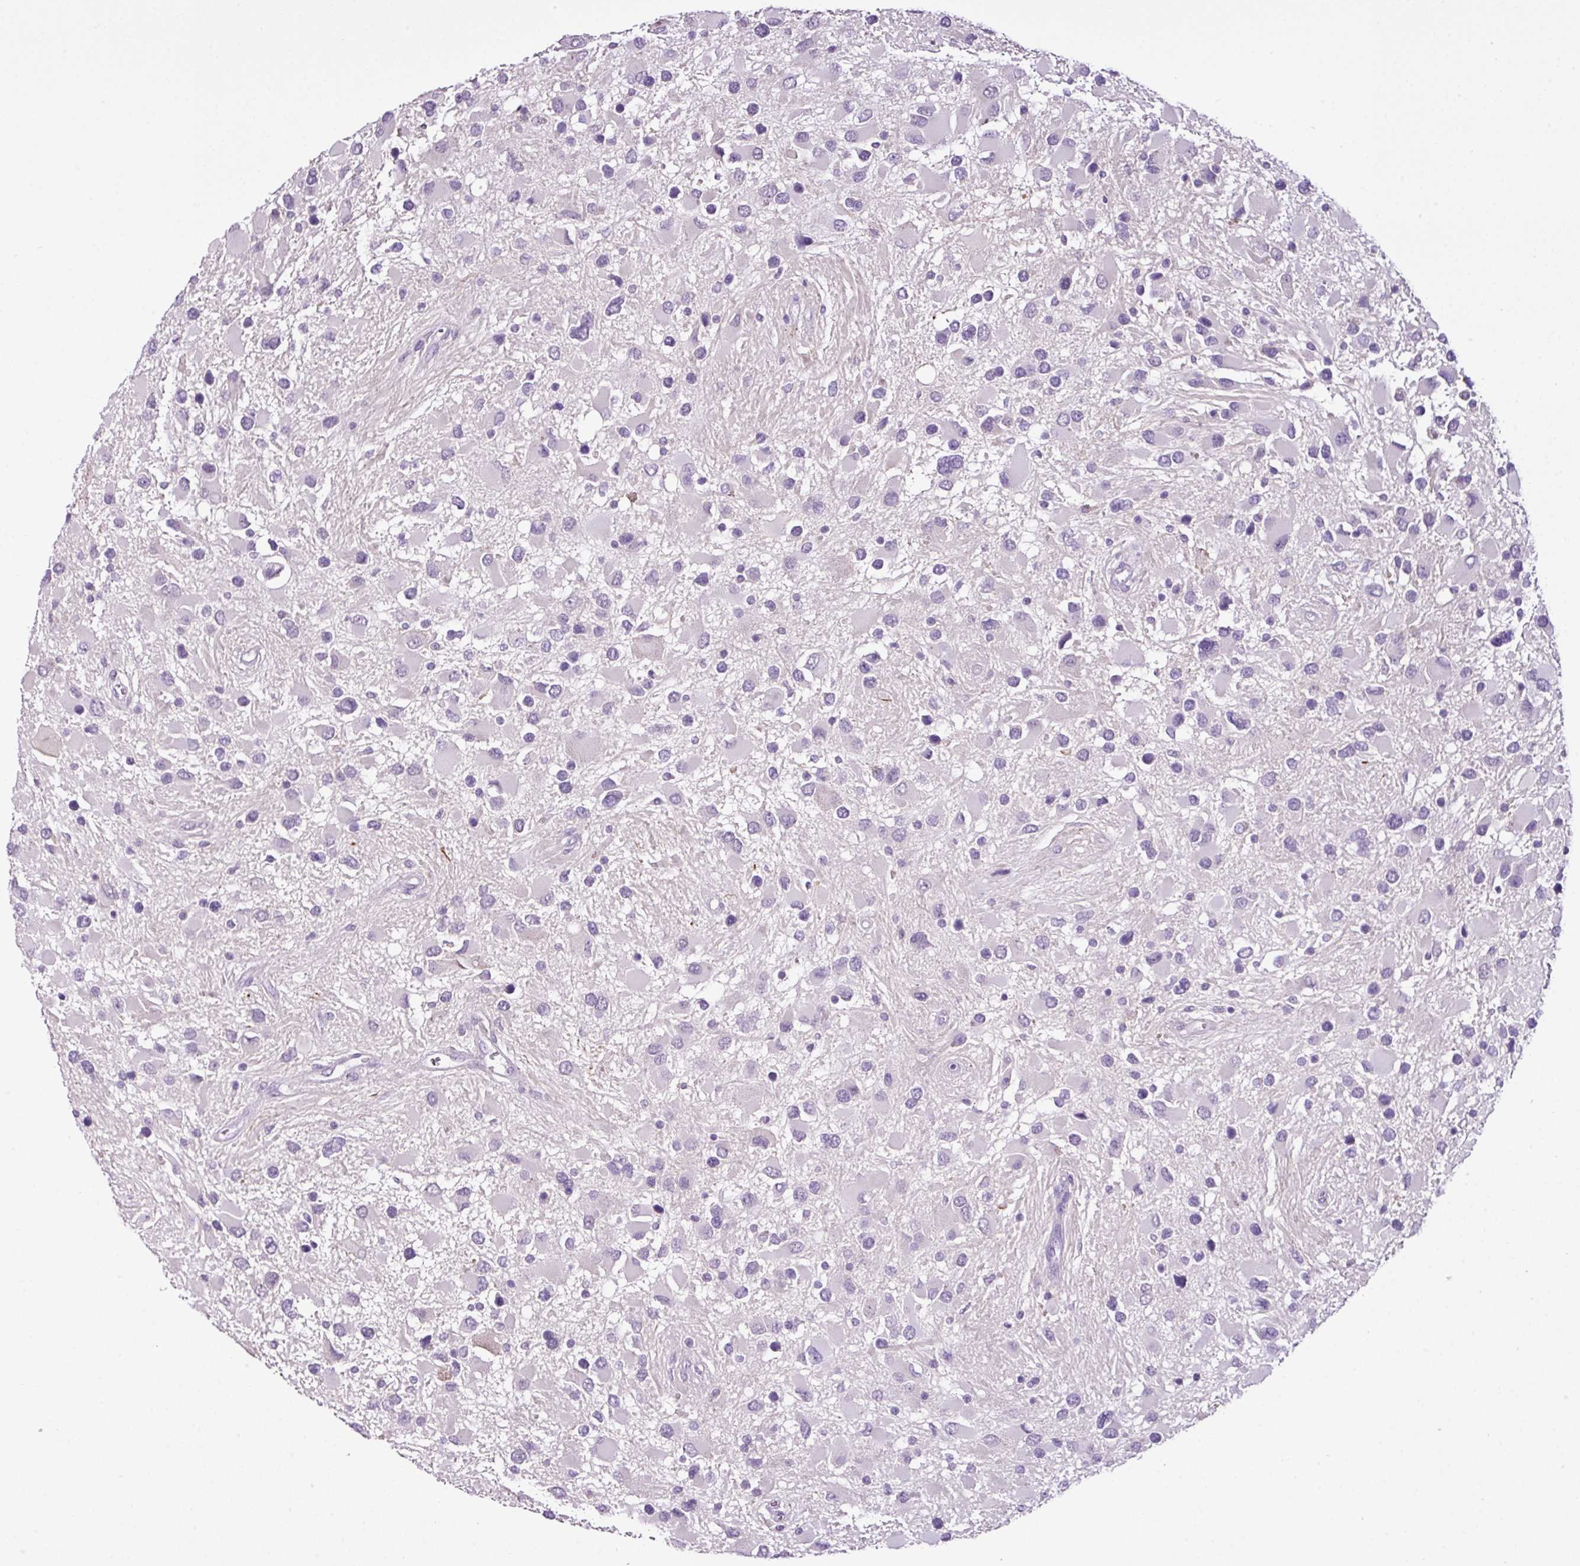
{"staining": {"intensity": "negative", "quantity": "none", "location": "none"}, "tissue": "glioma", "cell_type": "Tumor cells", "image_type": "cancer", "snomed": [{"axis": "morphology", "description": "Glioma, malignant, High grade"}, {"axis": "topography", "description": "Brain"}], "caption": "This image is of malignant high-grade glioma stained with immunohistochemistry (IHC) to label a protein in brown with the nuclei are counter-stained blue. There is no positivity in tumor cells. Nuclei are stained in blue.", "gene": "HTR3E", "patient": {"sex": "male", "age": 53}}